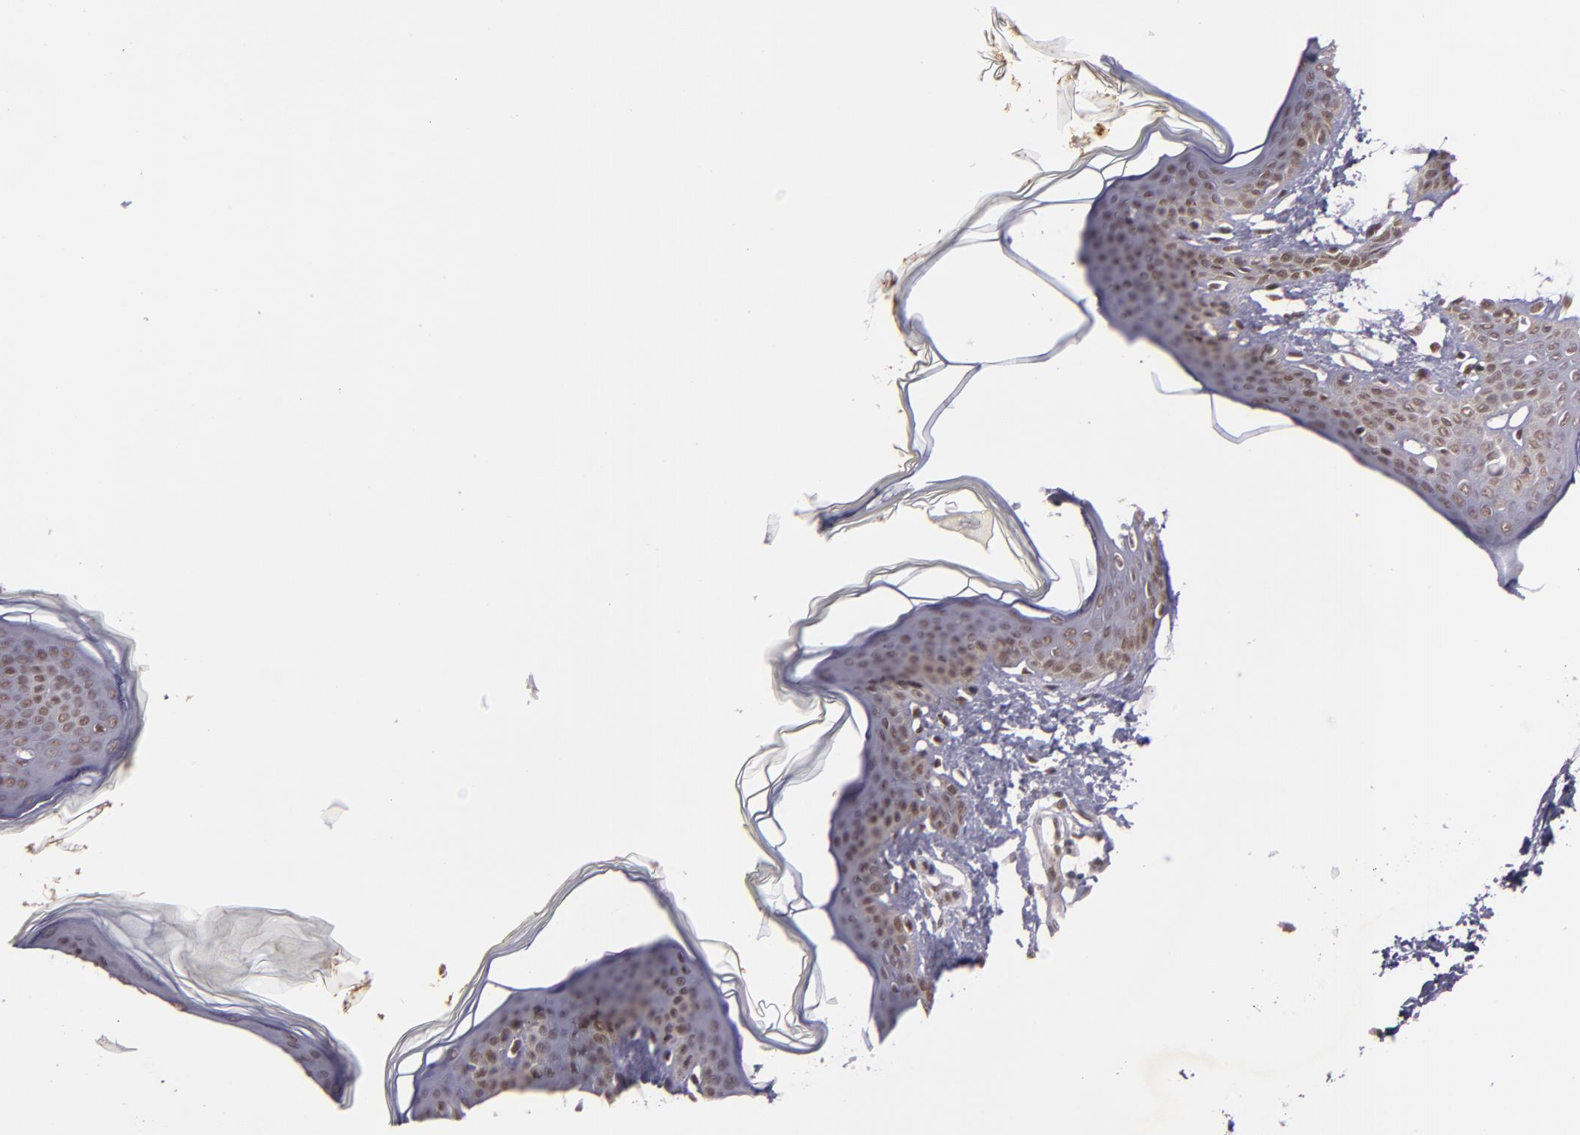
{"staining": {"intensity": "moderate", "quantity": ">75%", "location": "nuclear"}, "tissue": "skin", "cell_type": "Fibroblasts", "image_type": "normal", "snomed": [{"axis": "morphology", "description": "Normal tissue, NOS"}, {"axis": "topography", "description": "Skin"}], "caption": "Immunohistochemistry of benign human skin displays medium levels of moderate nuclear staining in approximately >75% of fibroblasts. Using DAB (3,3'-diaminobenzidine) (brown) and hematoxylin (blue) stains, captured at high magnification using brightfield microscopy.", "gene": "ZFX", "patient": {"sex": "female", "age": 17}}